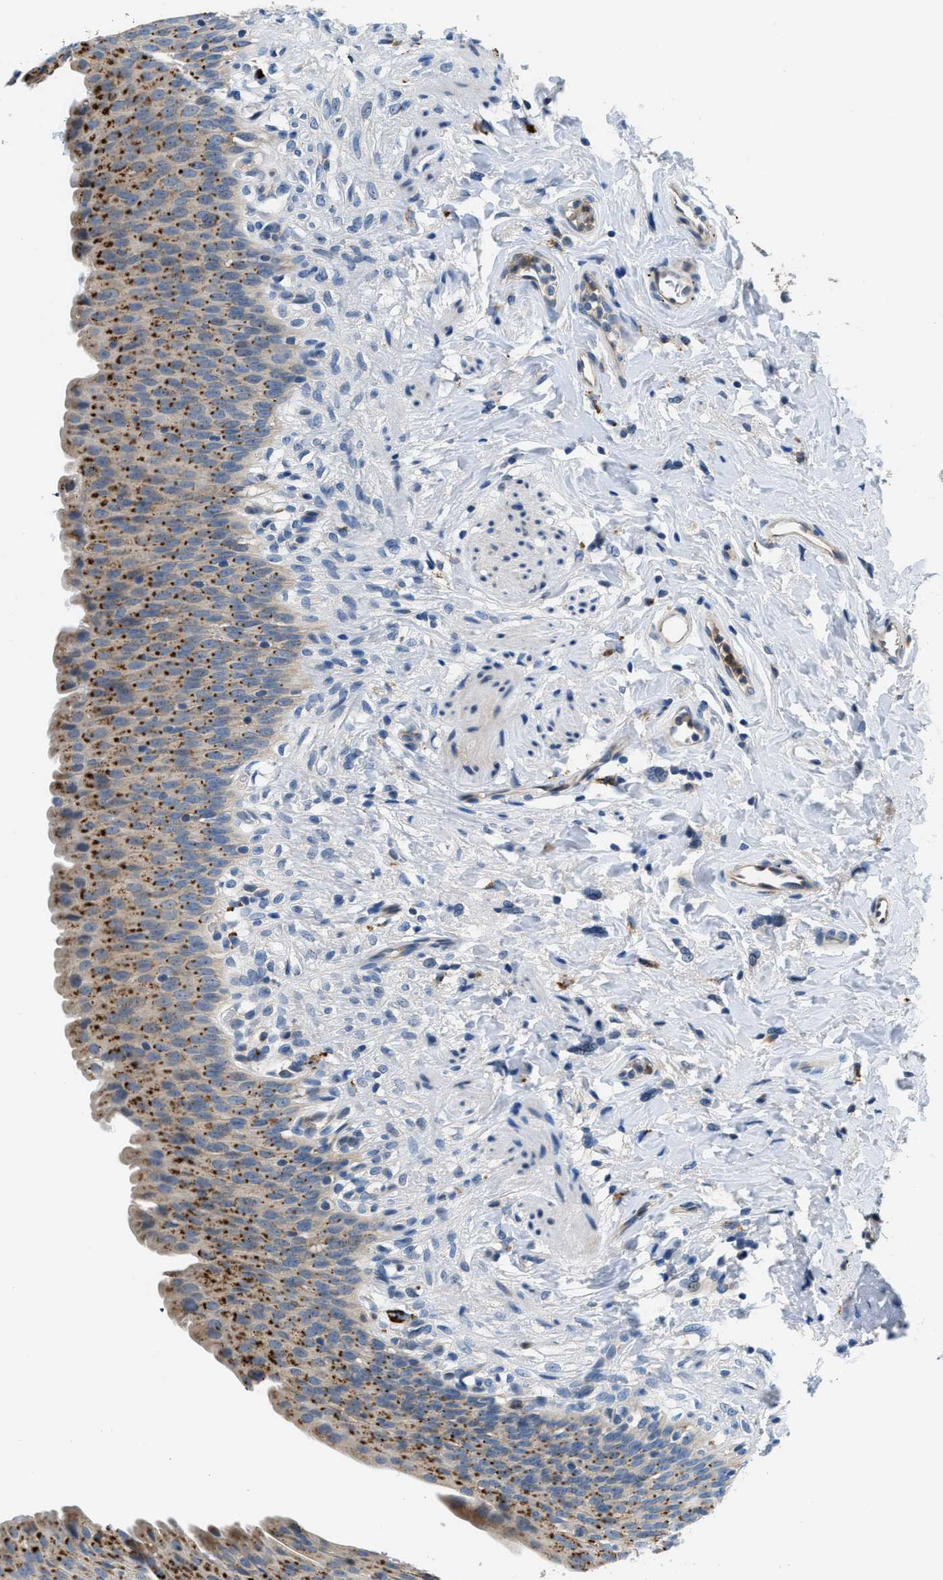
{"staining": {"intensity": "strong", "quantity": "25%-75%", "location": "cytoplasmic/membranous"}, "tissue": "urinary bladder", "cell_type": "Urothelial cells", "image_type": "normal", "snomed": [{"axis": "morphology", "description": "Normal tissue, NOS"}, {"axis": "topography", "description": "Urinary bladder"}], "caption": "Brown immunohistochemical staining in normal human urinary bladder exhibits strong cytoplasmic/membranous staining in approximately 25%-75% of urothelial cells.", "gene": "ADGRE3", "patient": {"sex": "female", "age": 79}}